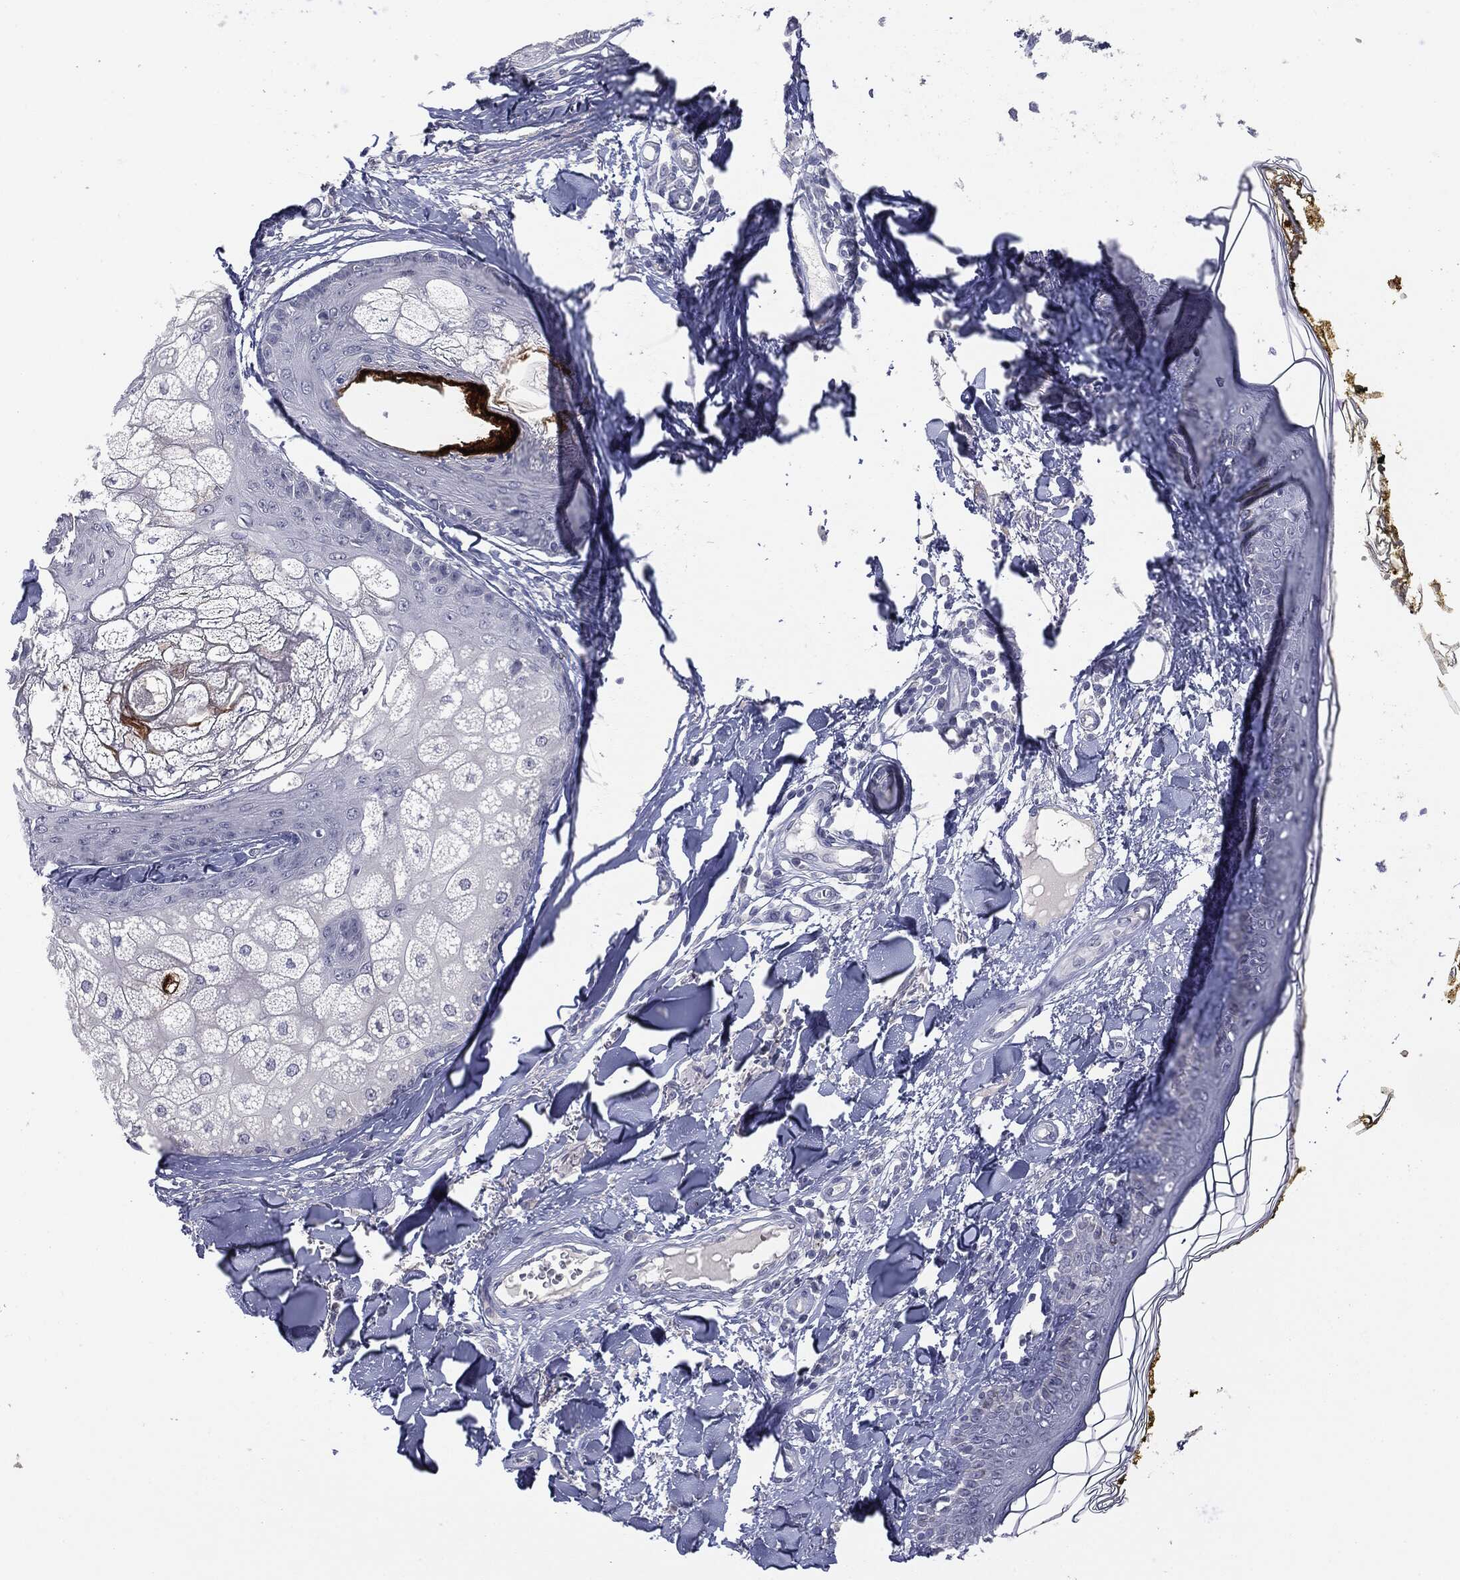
{"staining": {"intensity": "negative", "quantity": "none", "location": "none"}, "tissue": "skin", "cell_type": "Fibroblasts", "image_type": "normal", "snomed": [{"axis": "morphology", "description": "Normal tissue, NOS"}, {"axis": "topography", "description": "Skin"}], "caption": "Immunohistochemistry (IHC) histopathology image of normal skin: human skin stained with DAB (3,3'-diaminobenzidine) reveals no significant protein staining in fibroblasts.", "gene": "MUC1", "patient": {"sex": "male", "age": 76}}